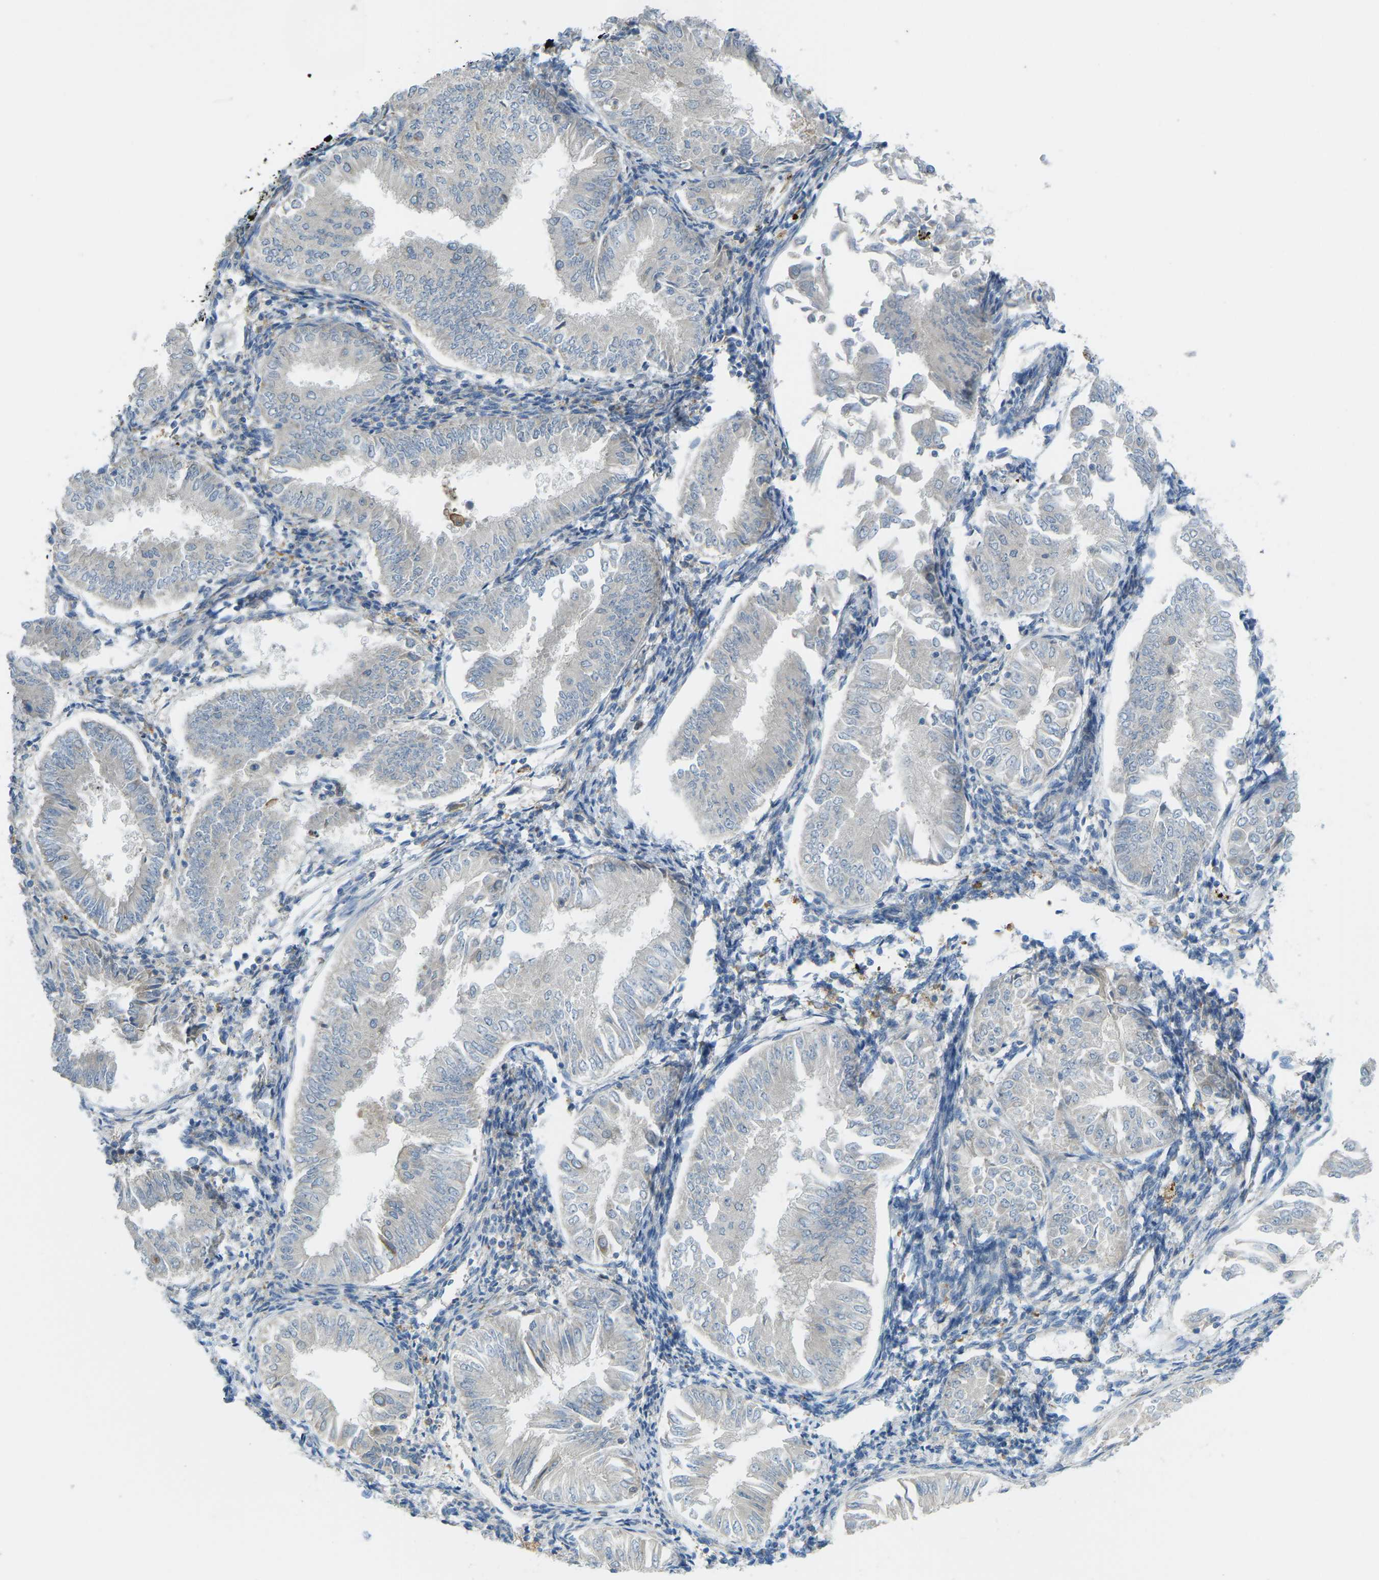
{"staining": {"intensity": "negative", "quantity": "none", "location": "none"}, "tissue": "endometrial cancer", "cell_type": "Tumor cells", "image_type": "cancer", "snomed": [{"axis": "morphology", "description": "Adenocarcinoma, NOS"}, {"axis": "topography", "description": "Endometrium"}], "caption": "This image is of endometrial cancer (adenocarcinoma) stained with immunohistochemistry to label a protein in brown with the nuclei are counter-stained blue. There is no staining in tumor cells.", "gene": "MYLK4", "patient": {"sex": "female", "age": 53}}